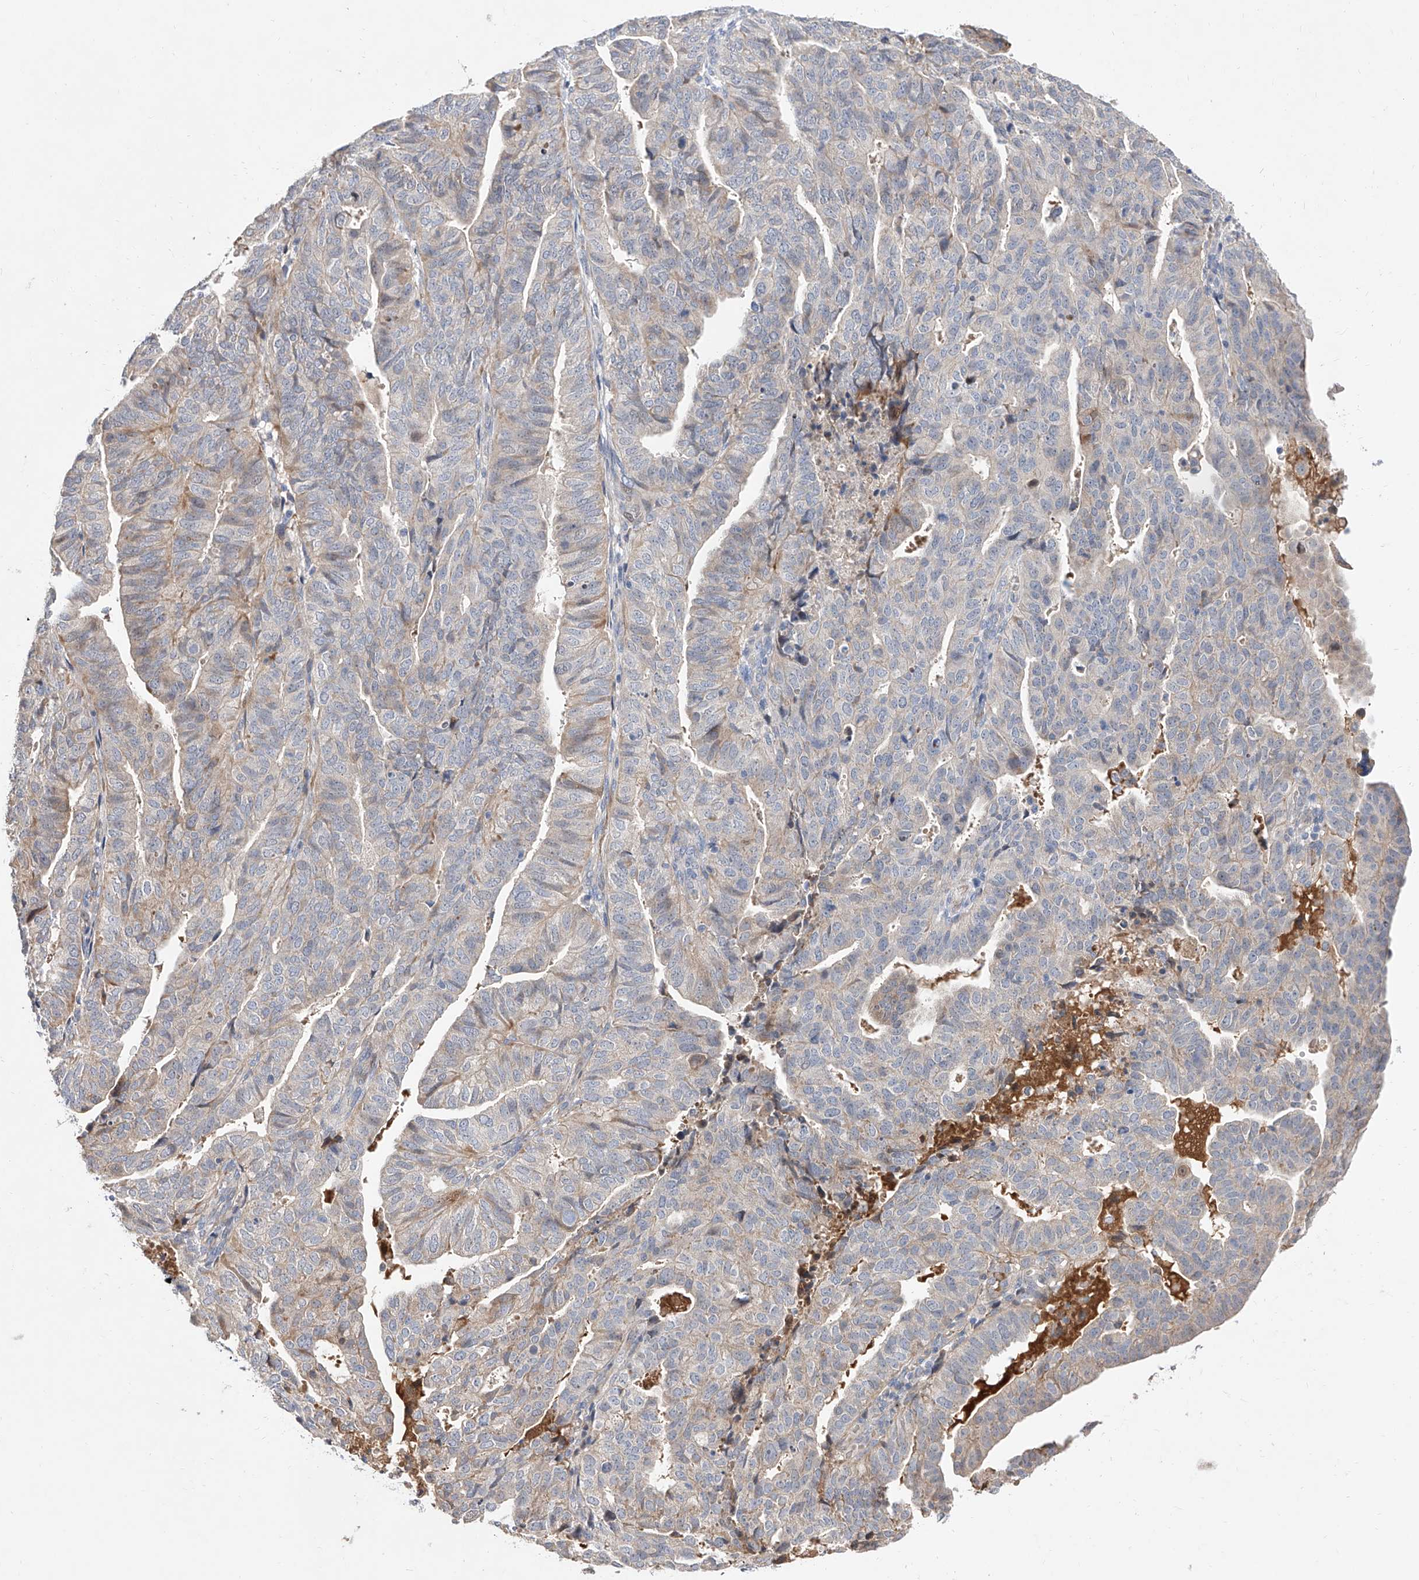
{"staining": {"intensity": "negative", "quantity": "none", "location": "none"}, "tissue": "endometrial cancer", "cell_type": "Tumor cells", "image_type": "cancer", "snomed": [{"axis": "morphology", "description": "Adenocarcinoma, NOS"}, {"axis": "topography", "description": "Uterus"}], "caption": "Tumor cells are negative for brown protein staining in endometrial cancer.", "gene": "FUCA2", "patient": {"sex": "female", "age": 77}}